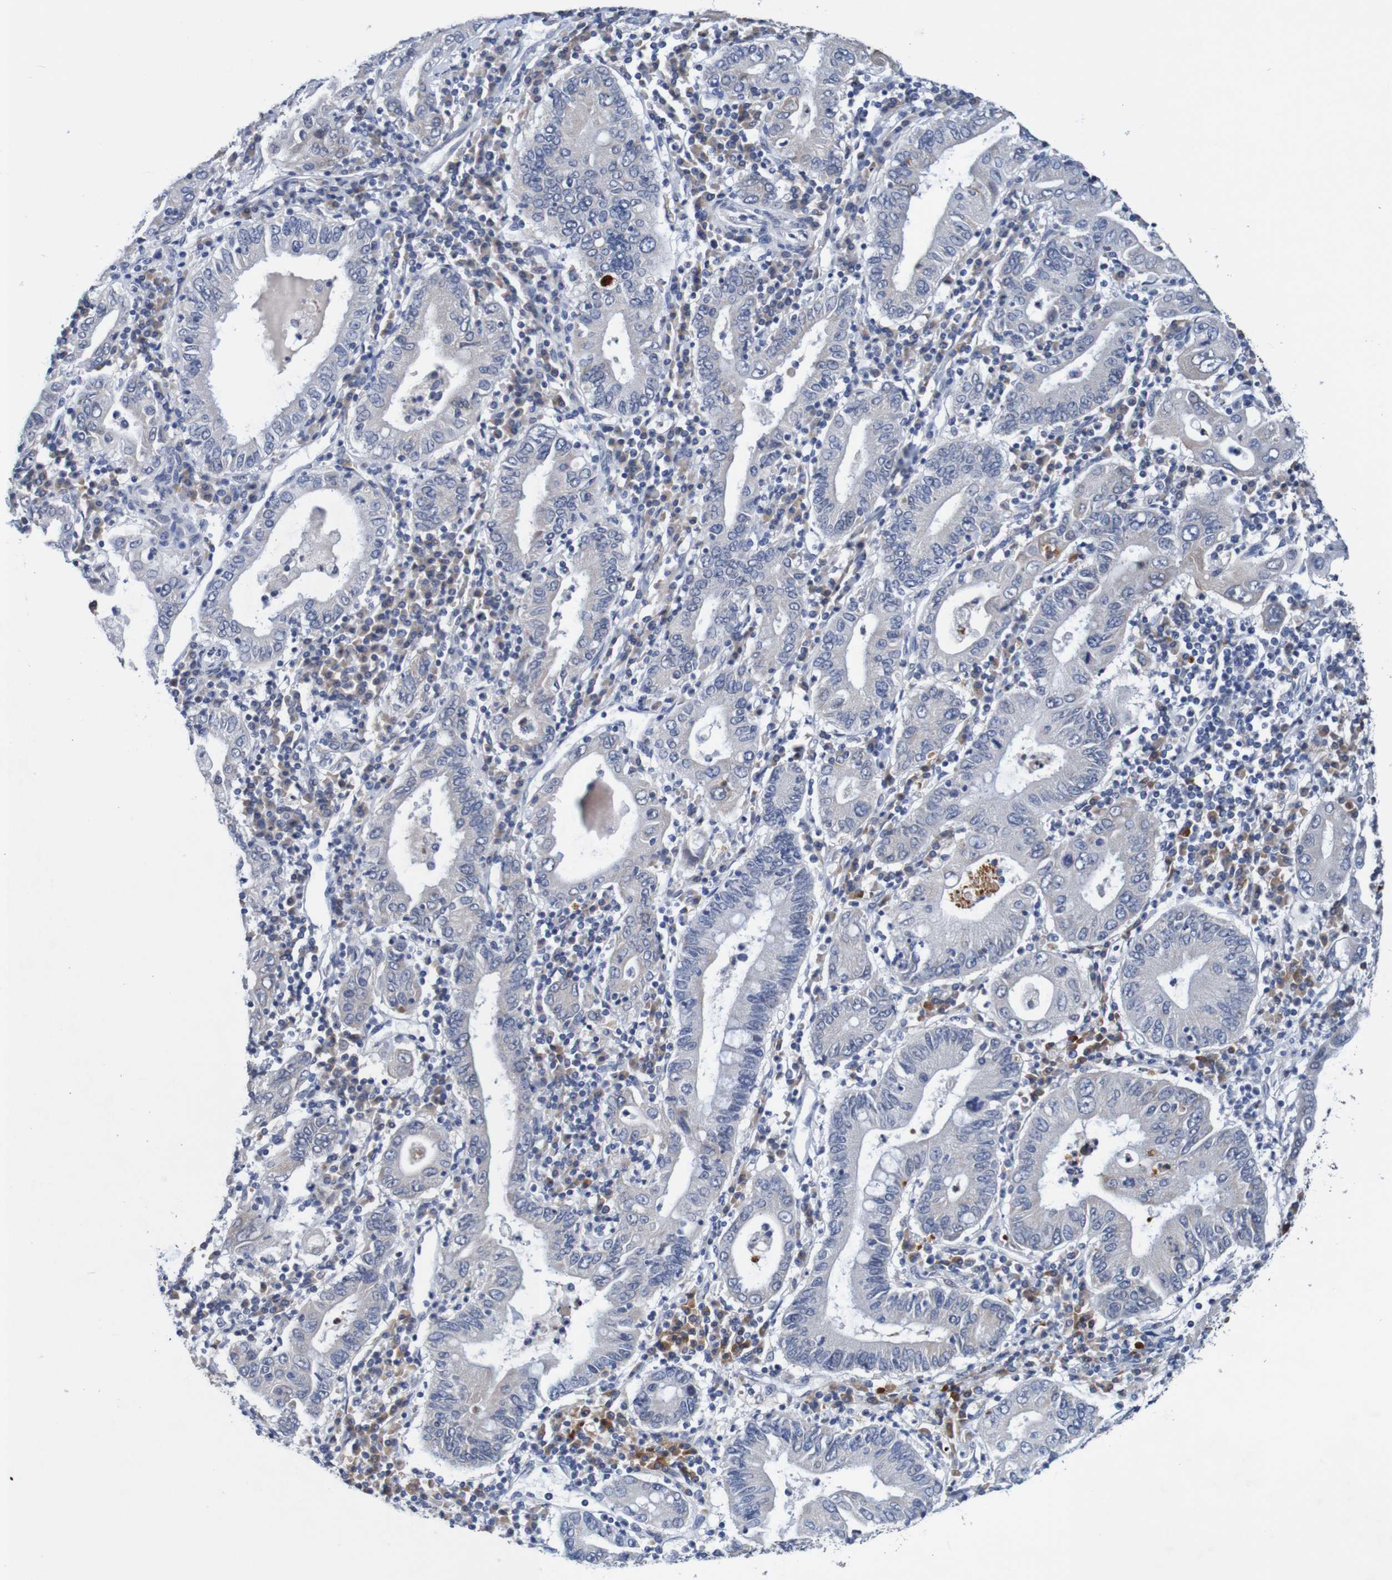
{"staining": {"intensity": "negative", "quantity": "none", "location": "none"}, "tissue": "stomach cancer", "cell_type": "Tumor cells", "image_type": "cancer", "snomed": [{"axis": "morphology", "description": "Normal tissue, NOS"}, {"axis": "morphology", "description": "Adenocarcinoma, NOS"}, {"axis": "topography", "description": "Esophagus"}, {"axis": "topography", "description": "Stomach, upper"}, {"axis": "topography", "description": "Peripheral nerve tissue"}], "caption": "Immunohistochemistry (IHC) image of human stomach cancer stained for a protein (brown), which shows no staining in tumor cells.", "gene": "FIBP", "patient": {"sex": "male", "age": 62}}